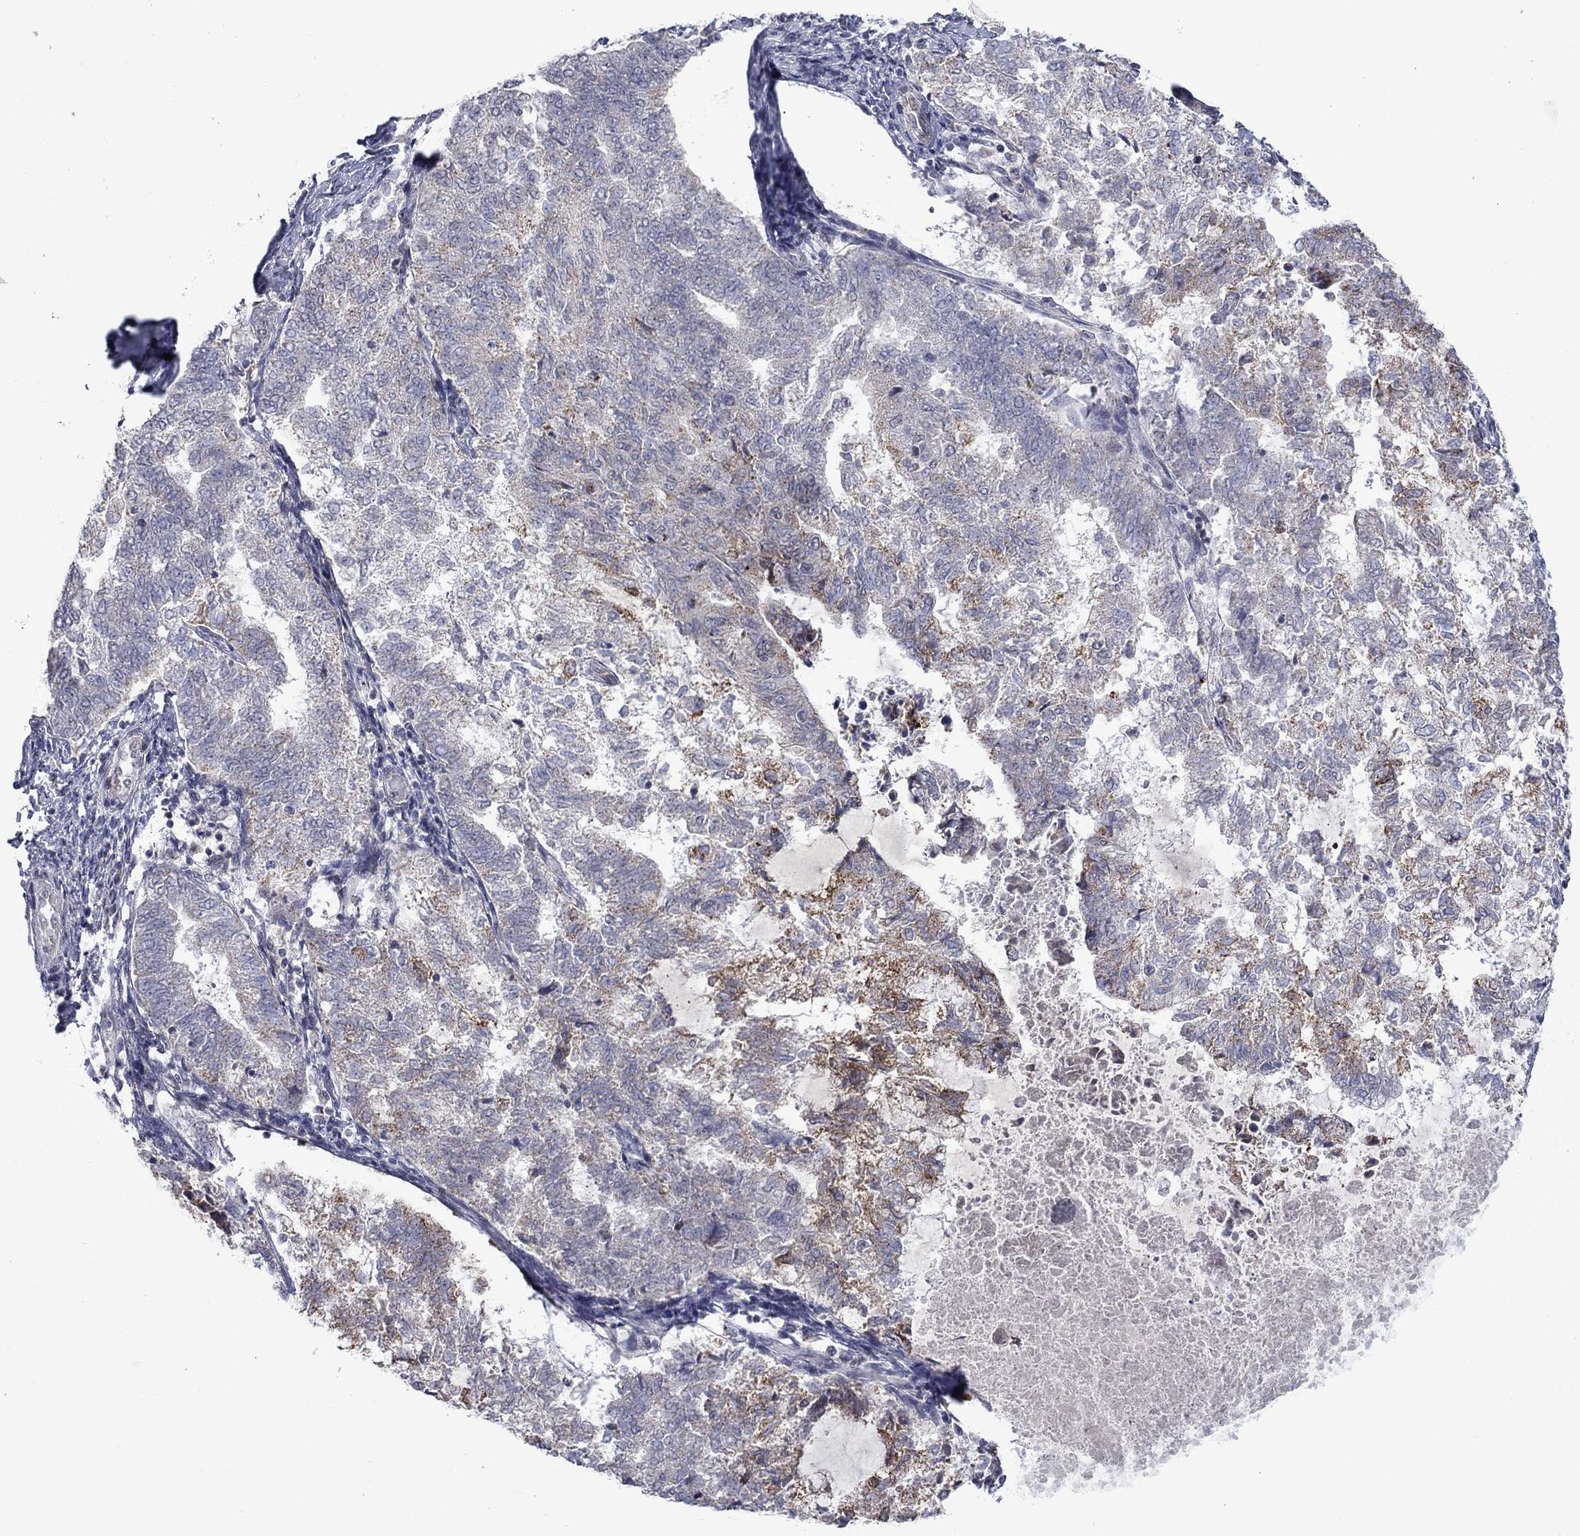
{"staining": {"intensity": "moderate", "quantity": "<25%", "location": "cytoplasmic/membranous"}, "tissue": "endometrial cancer", "cell_type": "Tumor cells", "image_type": "cancer", "snomed": [{"axis": "morphology", "description": "Adenocarcinoma, NOS"}, {"axis": "topography", "description": "Endometrium"}], "caption": "Human adenocarcinoma (endometrial) stained with a brown dye demonstrates moderate cytoplasmic/membranous positive expression in about <25% of tumor cells.", "gene": "KCNJ16", "patient": {"sex": "female", "age": 65}}